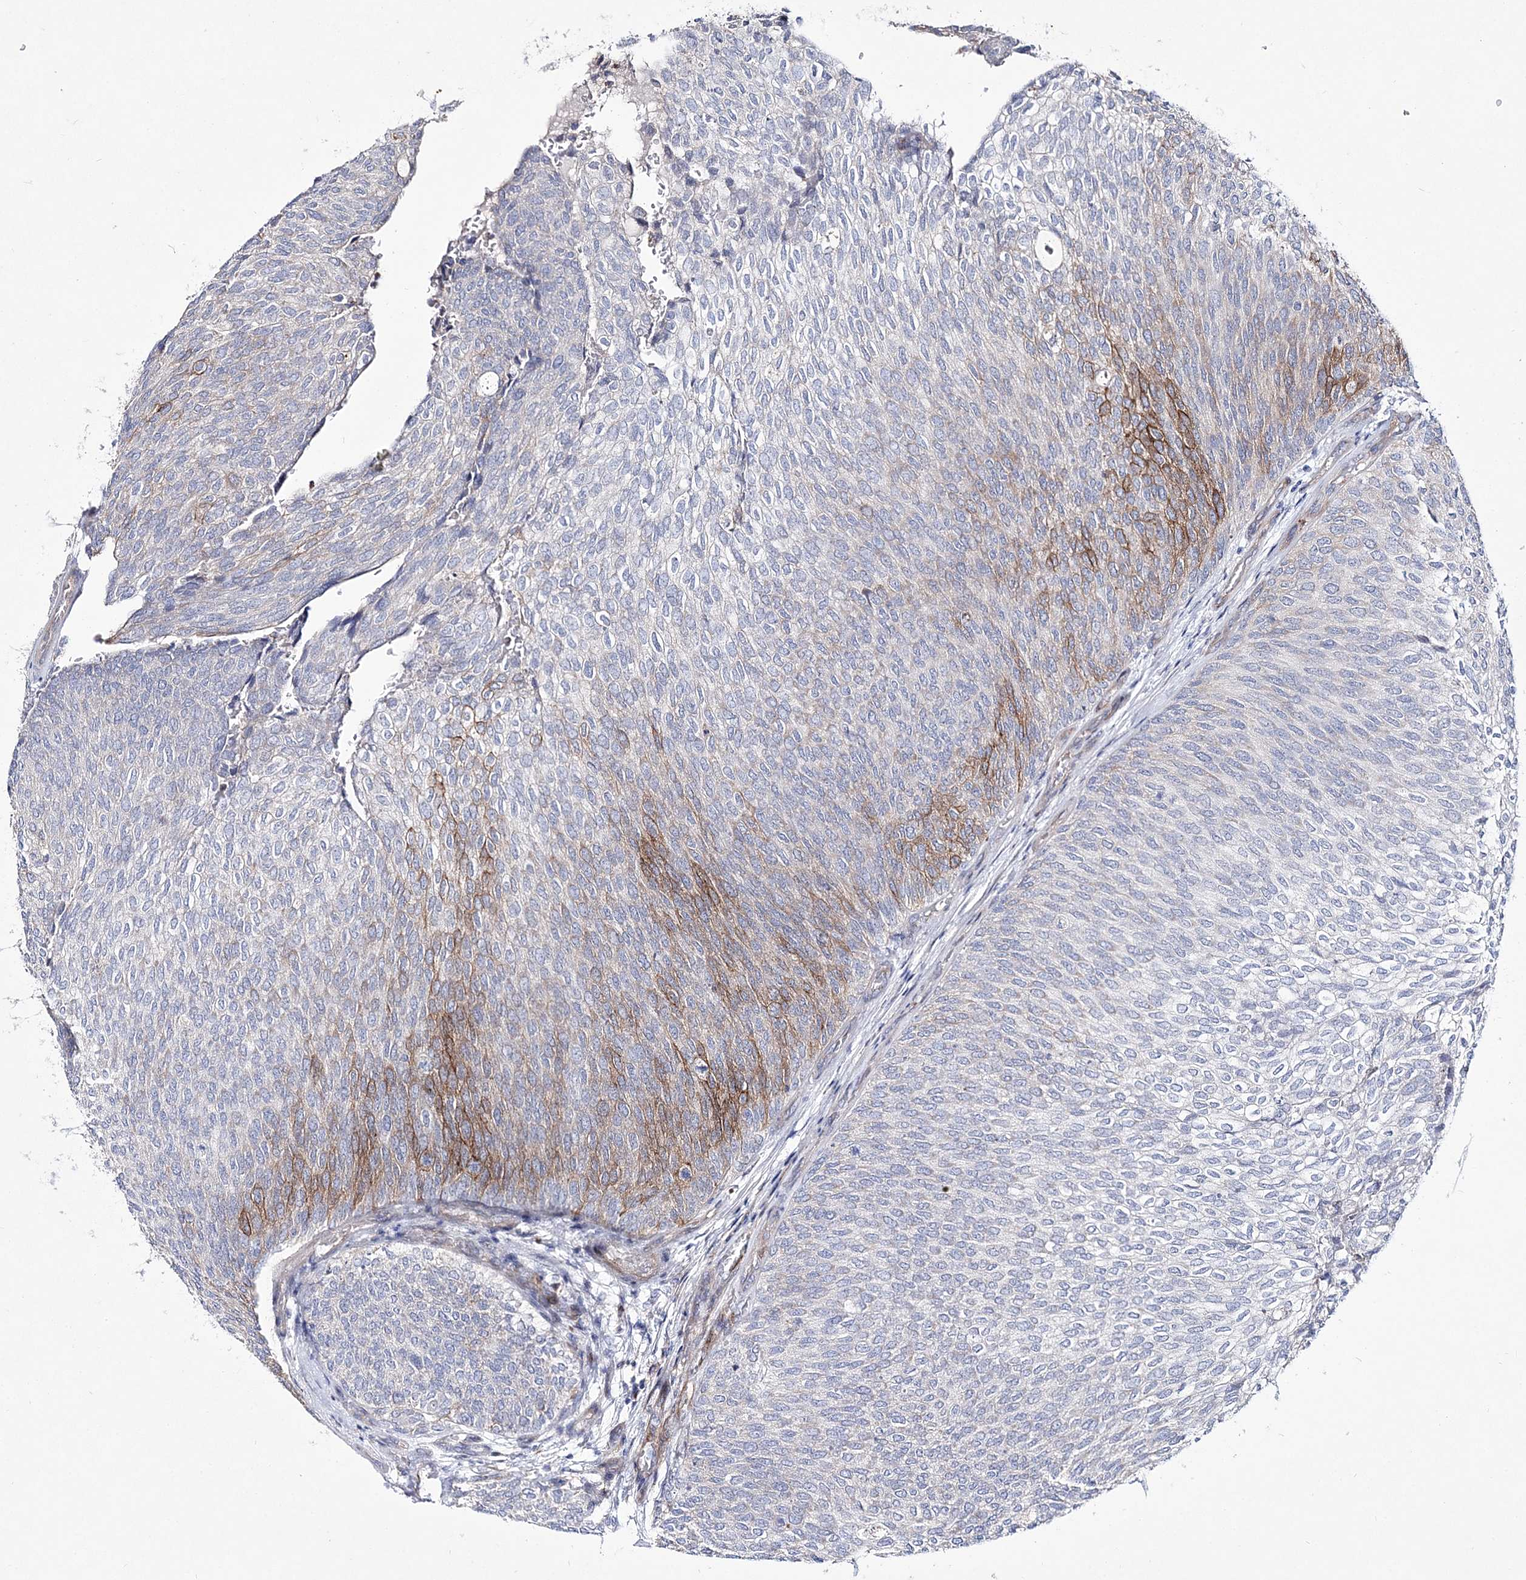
{"staining": {"intensity": "moderate", "quantity": "<25%", "location": "cytoplasmic/membranous"}, "tissue": "urothelial cancer", "cell_type": "Tumor cells", "image_type": "cancer", "snomed": [{"axis": "morphology", "description": "Urothelial carcinoma, Low grade"}, {"axis": "topography", "description": "Urinary bladder"}], "caption": "An image of human low-grade urothelial carcinoma stained for a protein reveals moderate cytoplasmic/membranous brown staining in tumor cells.", "gene": "ANO1", "patient": {"sex": "female", "age": 79}}